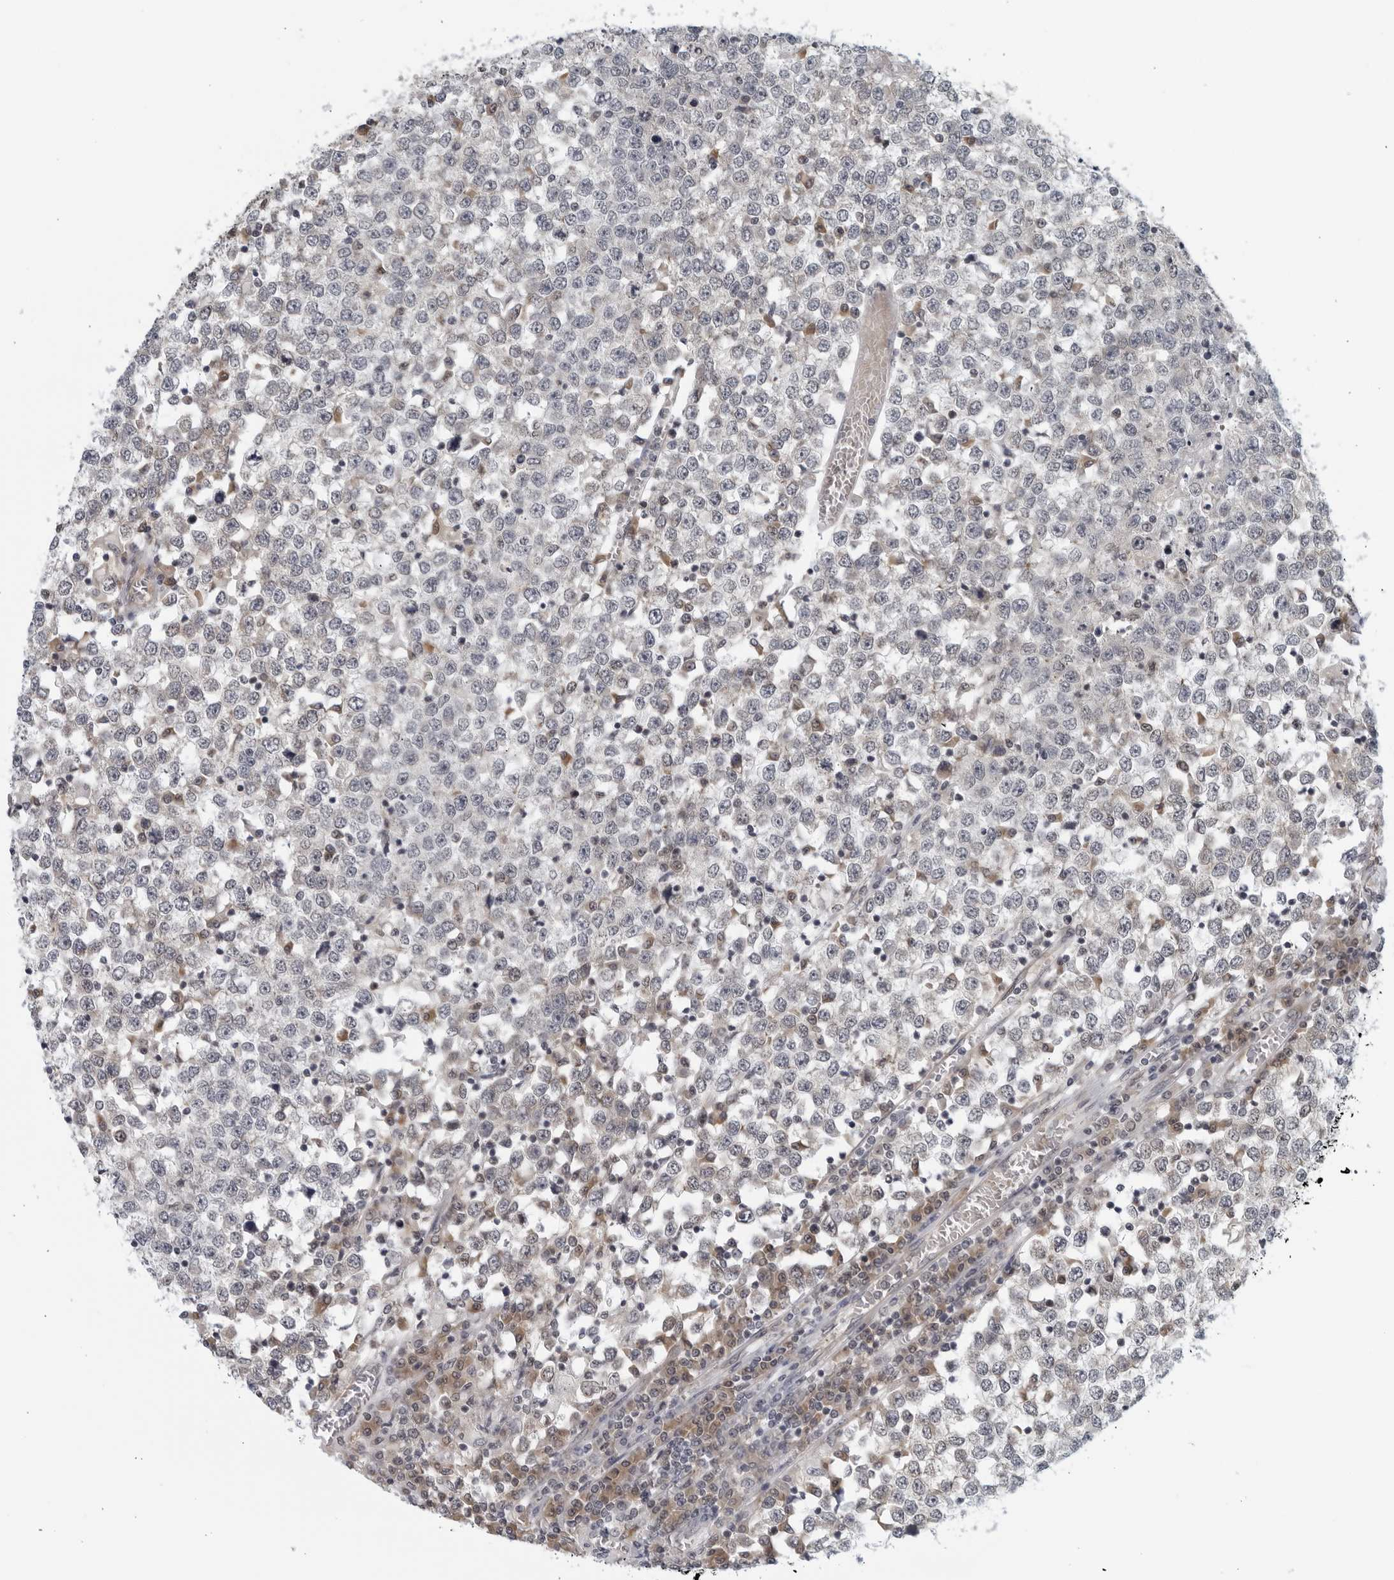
{"staining": {"intensity": "negative", "quantity": "none", "location": "none"}, "tissue": "testis cancer", "cell_type": "Tumor cells", "image_type": "cancer", "snomed": [{"axis": "morphology", "description": "Seminoma, NOS"}, {"axis": "topography", "description": "Testis"}], "caption": "This is an immunohistochemistry (IHC) photomicrograph of testis seminoma. There is no positivity in tumor cells.", "gene": "RC3H1", "patient": {"sex": "male", "age": 65}}